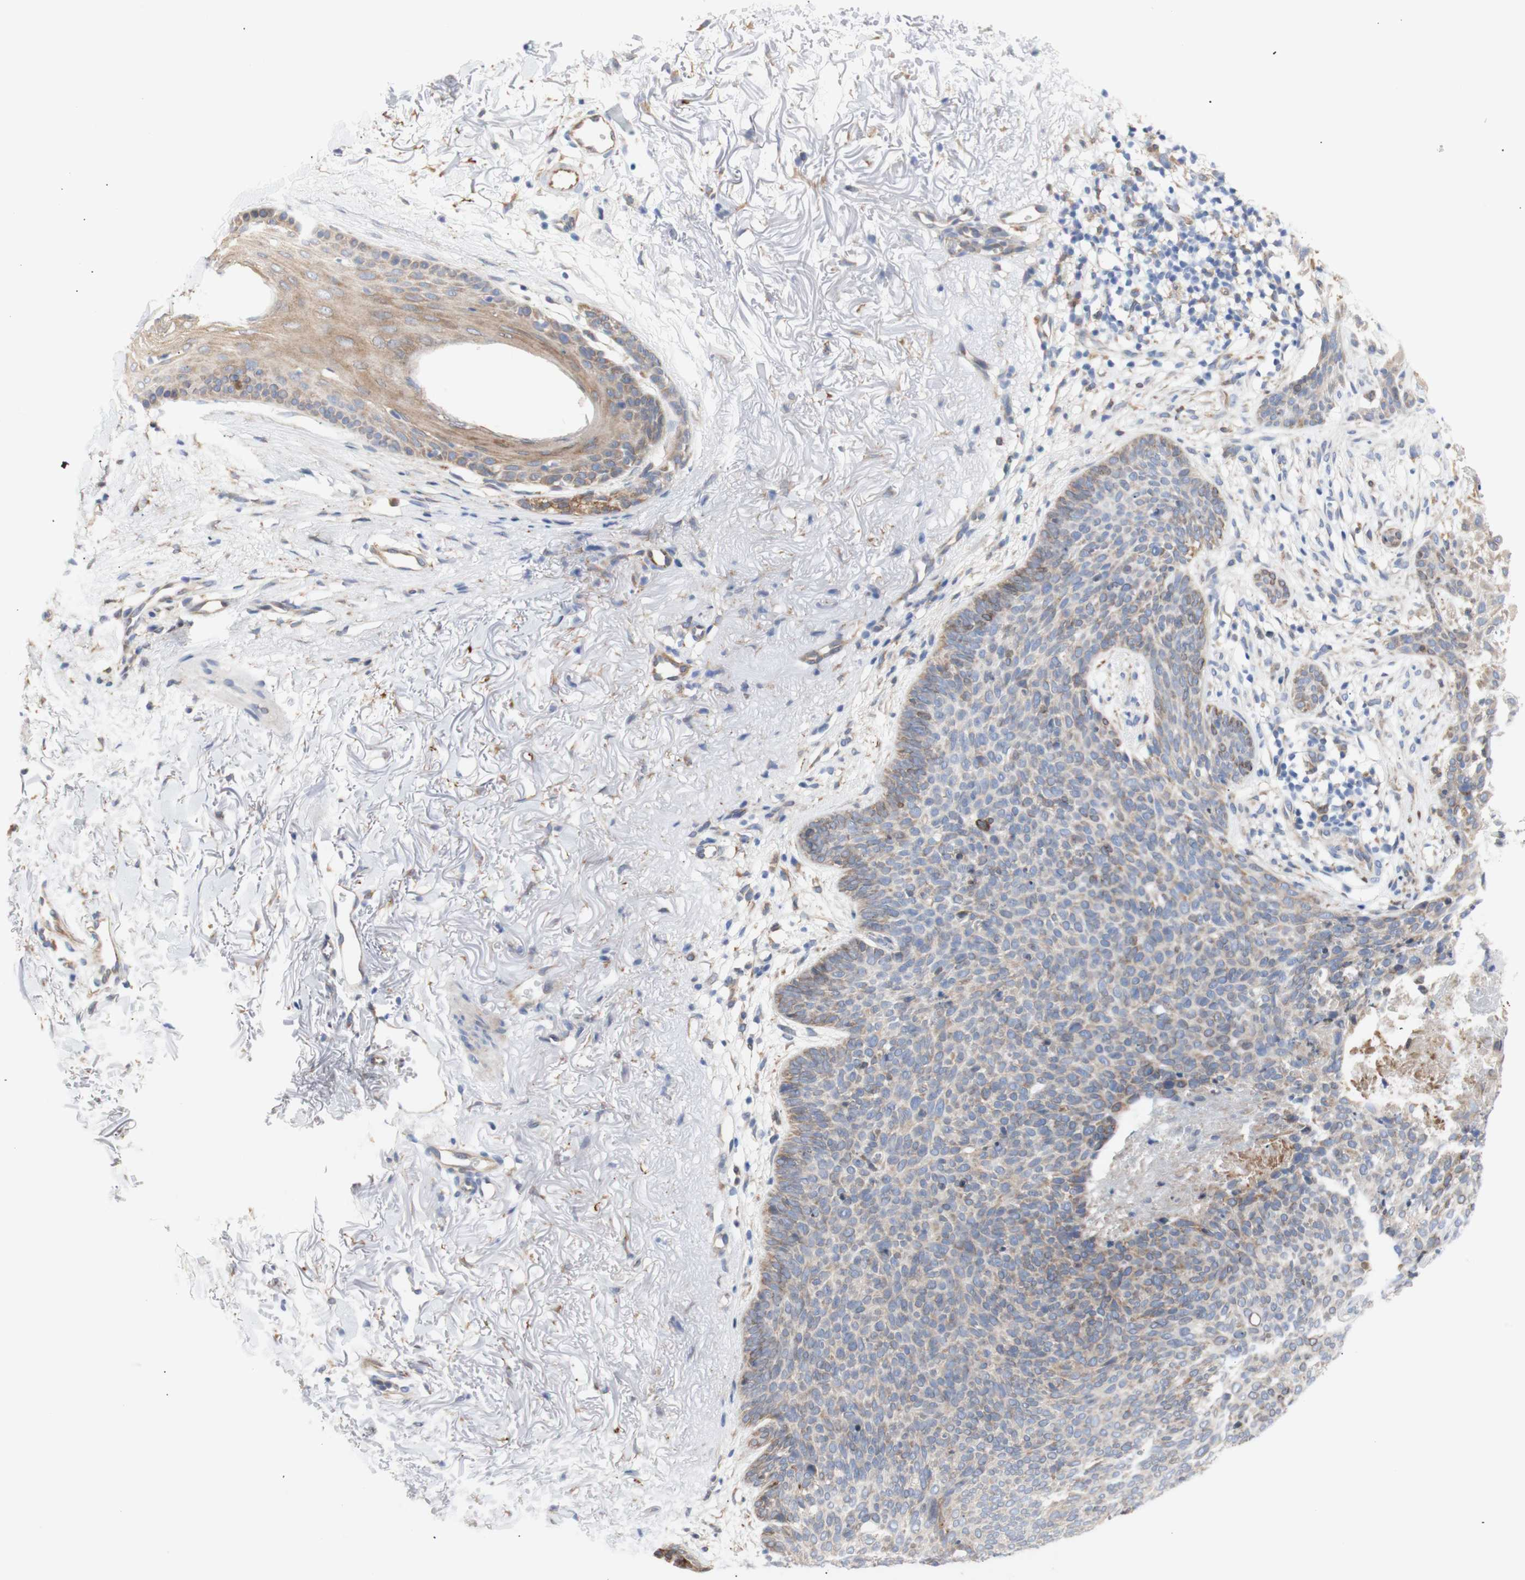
{"staining": {"intensity": "moderate", "quantity": "<25%", "location": "cytoplasmic/membranous,nuclear"}, "tissue": "skin cancer", "cell_type": "Tumor cells", "image_type": "cancer", "snomed": [{"axis": "morphology", "description": "Normal tissue, NOS"}, {"axis": "morphology", "description": "Basal cell carcinoma"}, {"axis": "topography", "description": "Skin"}], "caption": "Basal cell carcinoma (skin) stained with DAB immunohistochemistry reveals low levels of moderate cytoplasmic/membranous and nuclear staining in about <25% of tumor cells.", "gene": "ERLIN1", "patient": {"sex": "female", "age": 70}}